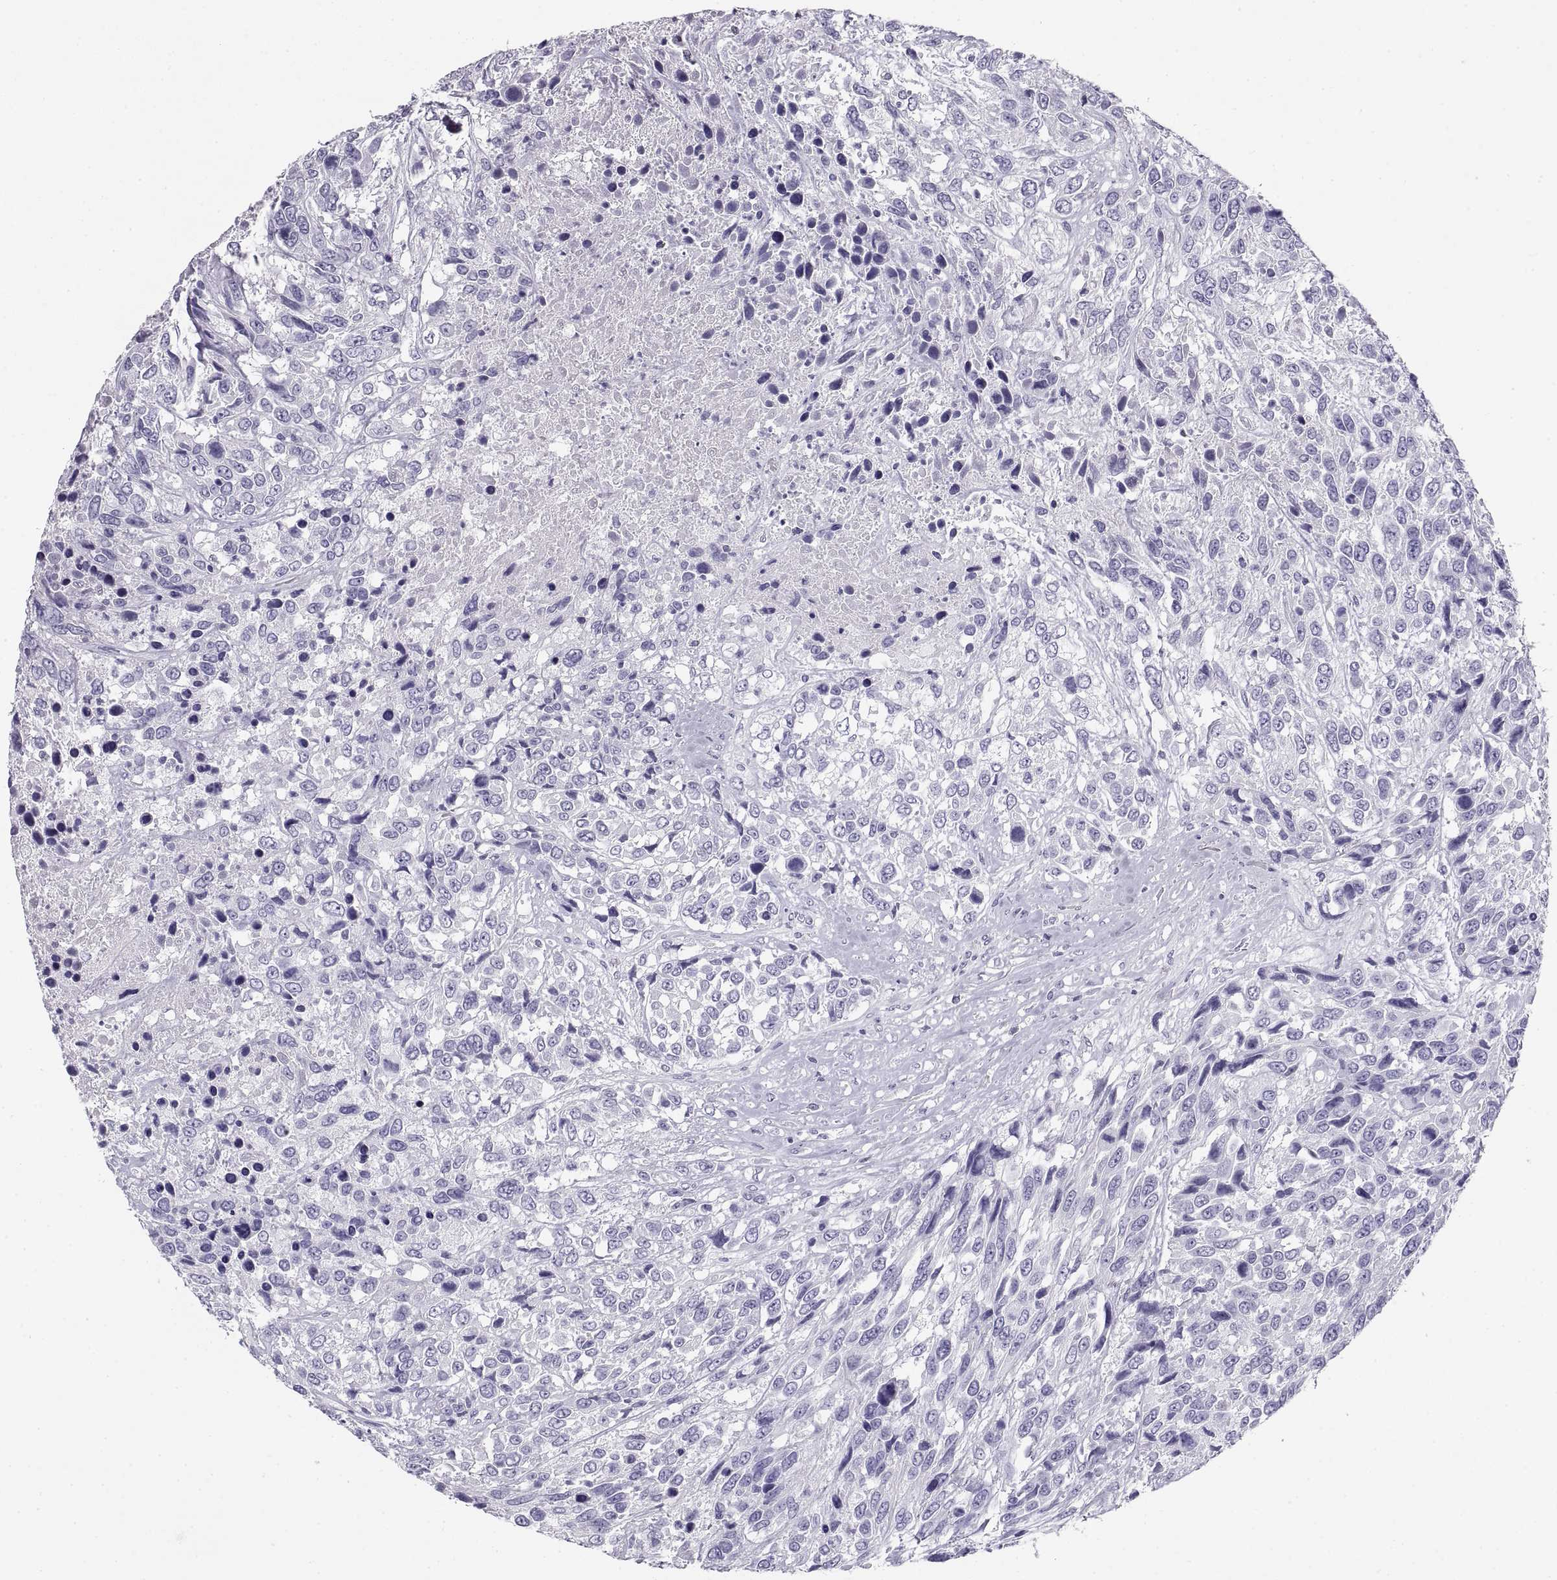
{"staining": {"intensity": "negative", "quantity": "none", "location": "none"}, "tissue": "urothelial cancer", "cell_type": "Tumor cells", "image_type": "cancer", "snomed": [{"axis": "morphology", "description": "Urothelial carcinoma, High grade"}, {"axis": "topography", "description": "Urinary bladder"}], "caption": "Immunohistochemistry histopathology image of neoplastic tissue: human urothelial carcinoma (high-grade) stained with DAB demonstrates no significant protein expression in tumor cells.", "gene": "RLBP1", "patient": {"sex": "female", "age": 70}}